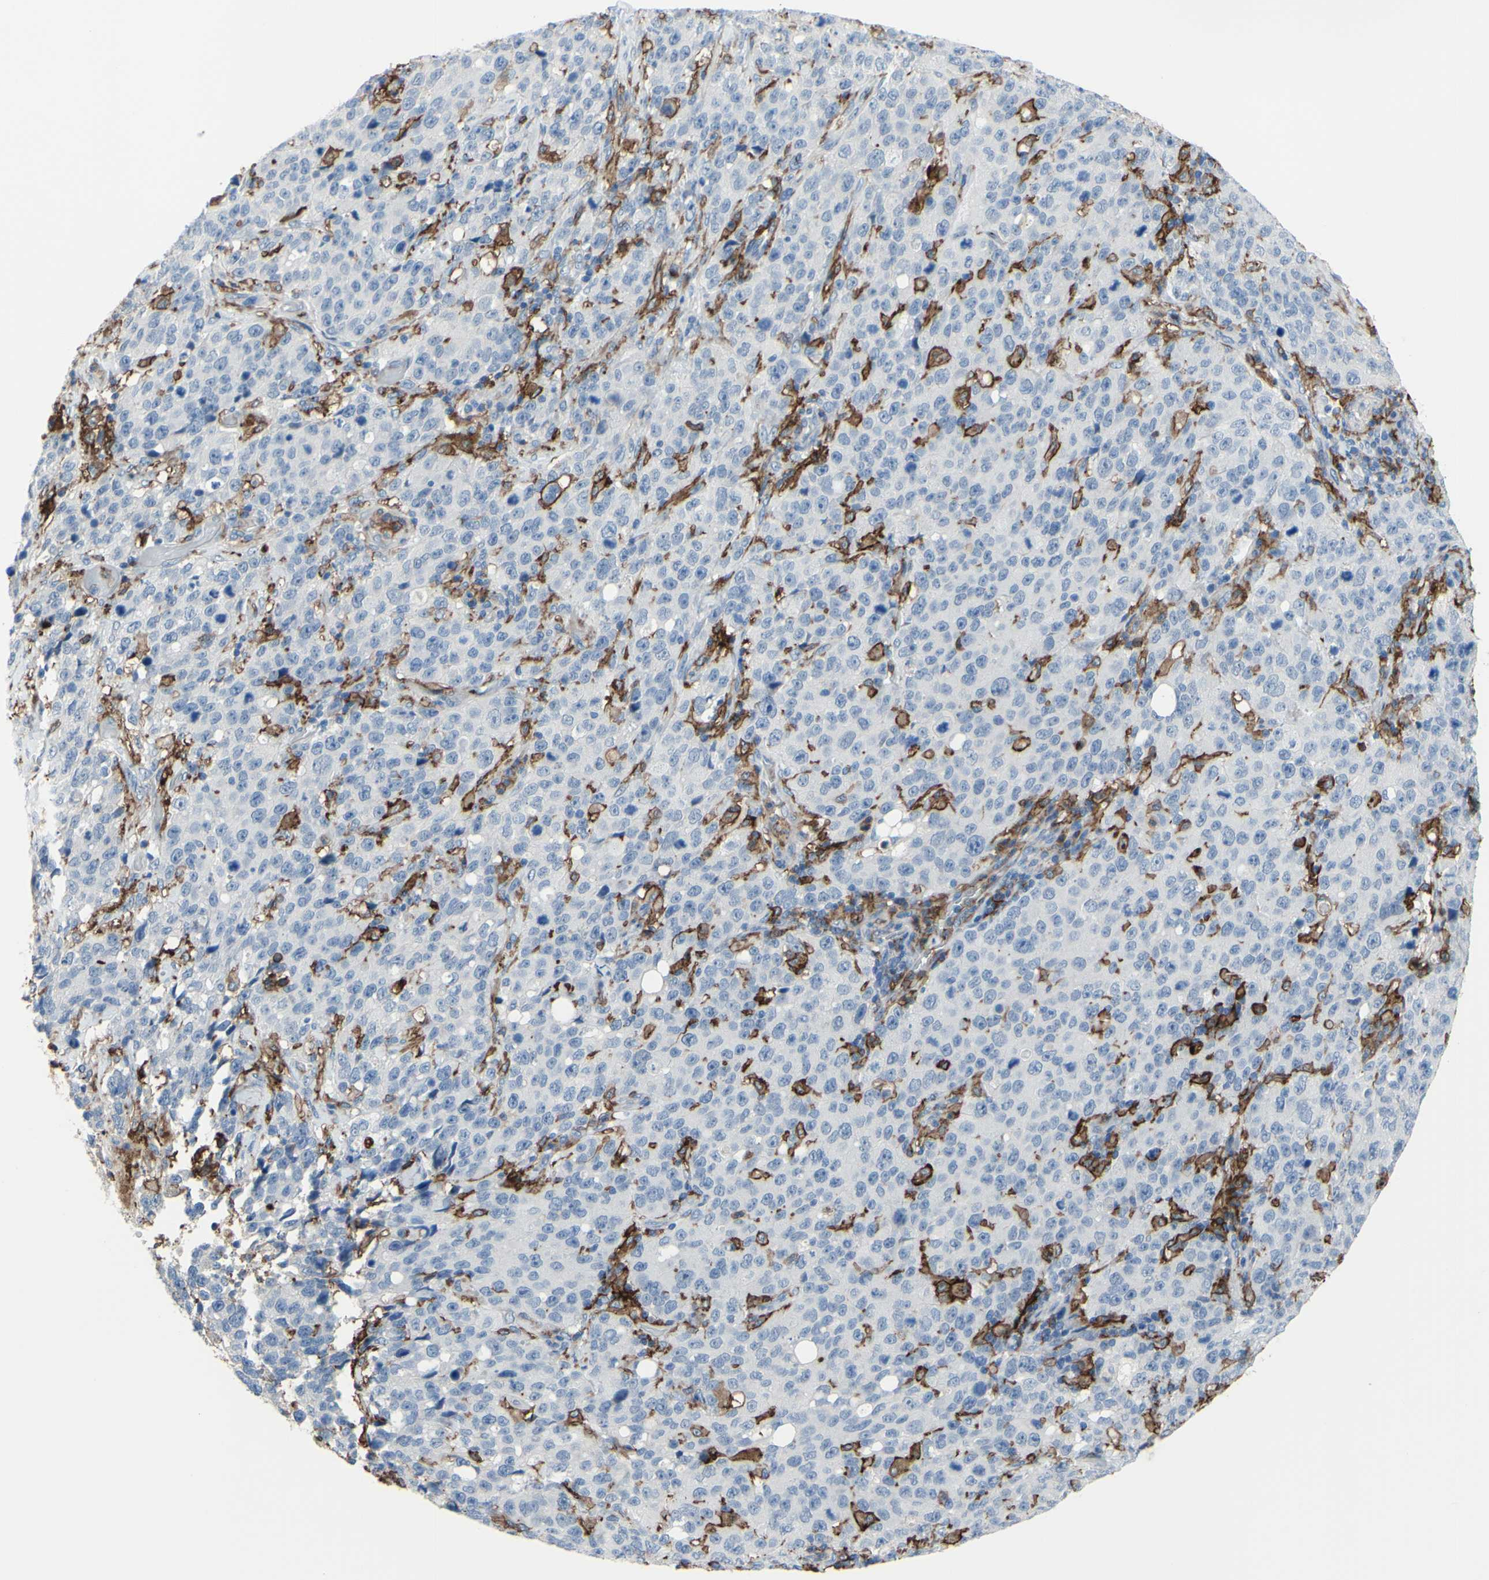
{"staining": {"intensity": "negative", "quantity": "none", "location": "none"}, "tissue": "stomach cancer", "cell_type": "Tumor cells", "image_type": "cancer", "snomed": [{"axis": "morphology", "description": "Normal tissue, NOS"}, {"axis": "morphology", "description": "Adenocarcinoma, NOS"}, {"axis": "topography", "description": "Stomach"}], "caption": "IHC of stomach cancer (adenocarcinoma) displays no expression in tumor cells.", "gene": "FCGR2A", "patient": {"sex": "male", "age": 48}}